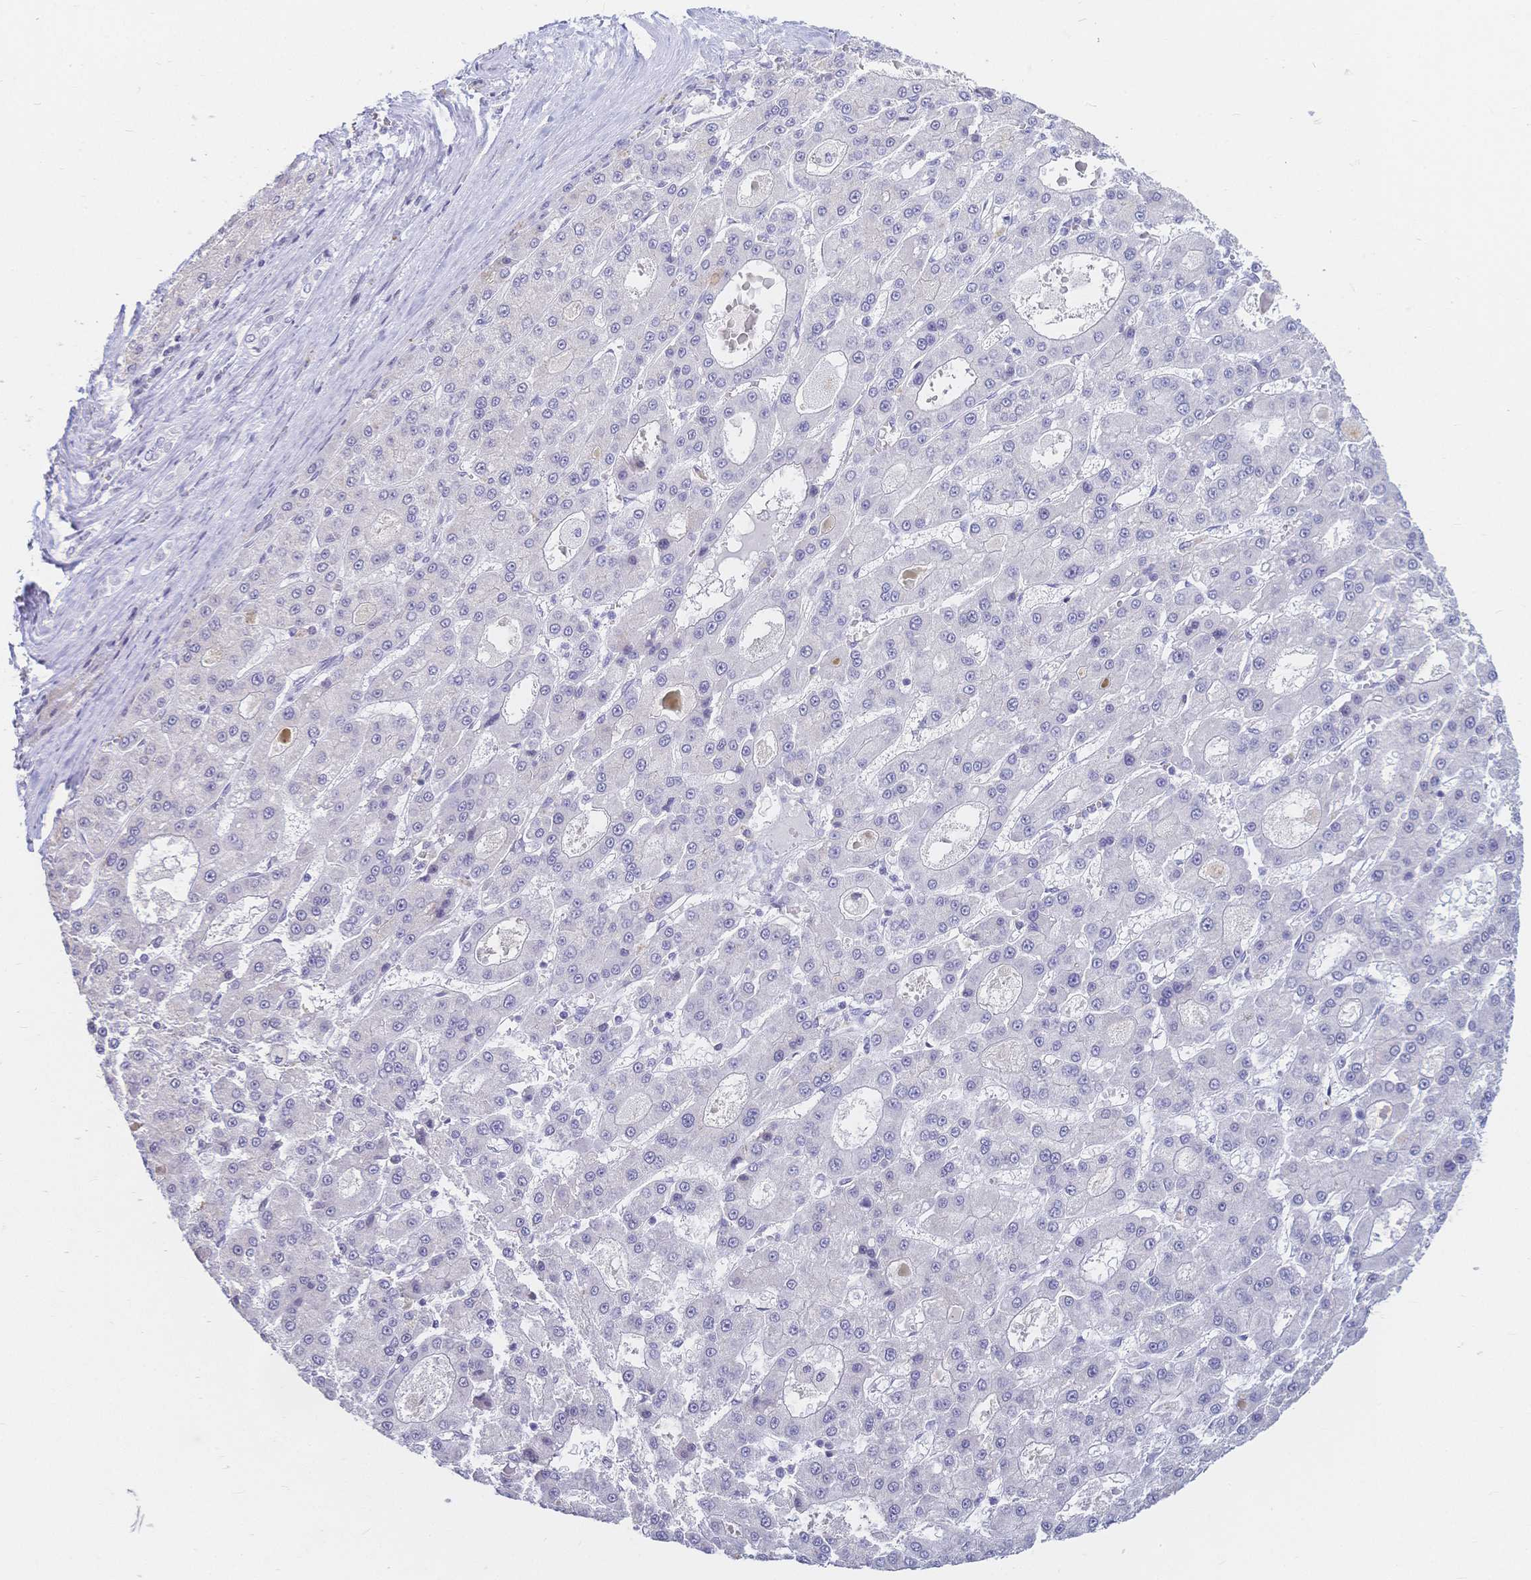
{"staining": {"intensity": "negative", "quantity": "none", "location": "none"}, "tissue": "liver cancer", "cell_type": "Tumor cells", "image_type": "cancer", "snomed": [{"axis": "morphology", "description": "Carcinoma, Hepatocellular, NOS"}, {"axis": "topography", "description": "Liver"}], "caption": "A histopathology image of human liver hepatocellular carcinoma is negative for staining in tumor cells.", "gene": "CR2", "patient": {"sex": "male", "age": 70}}